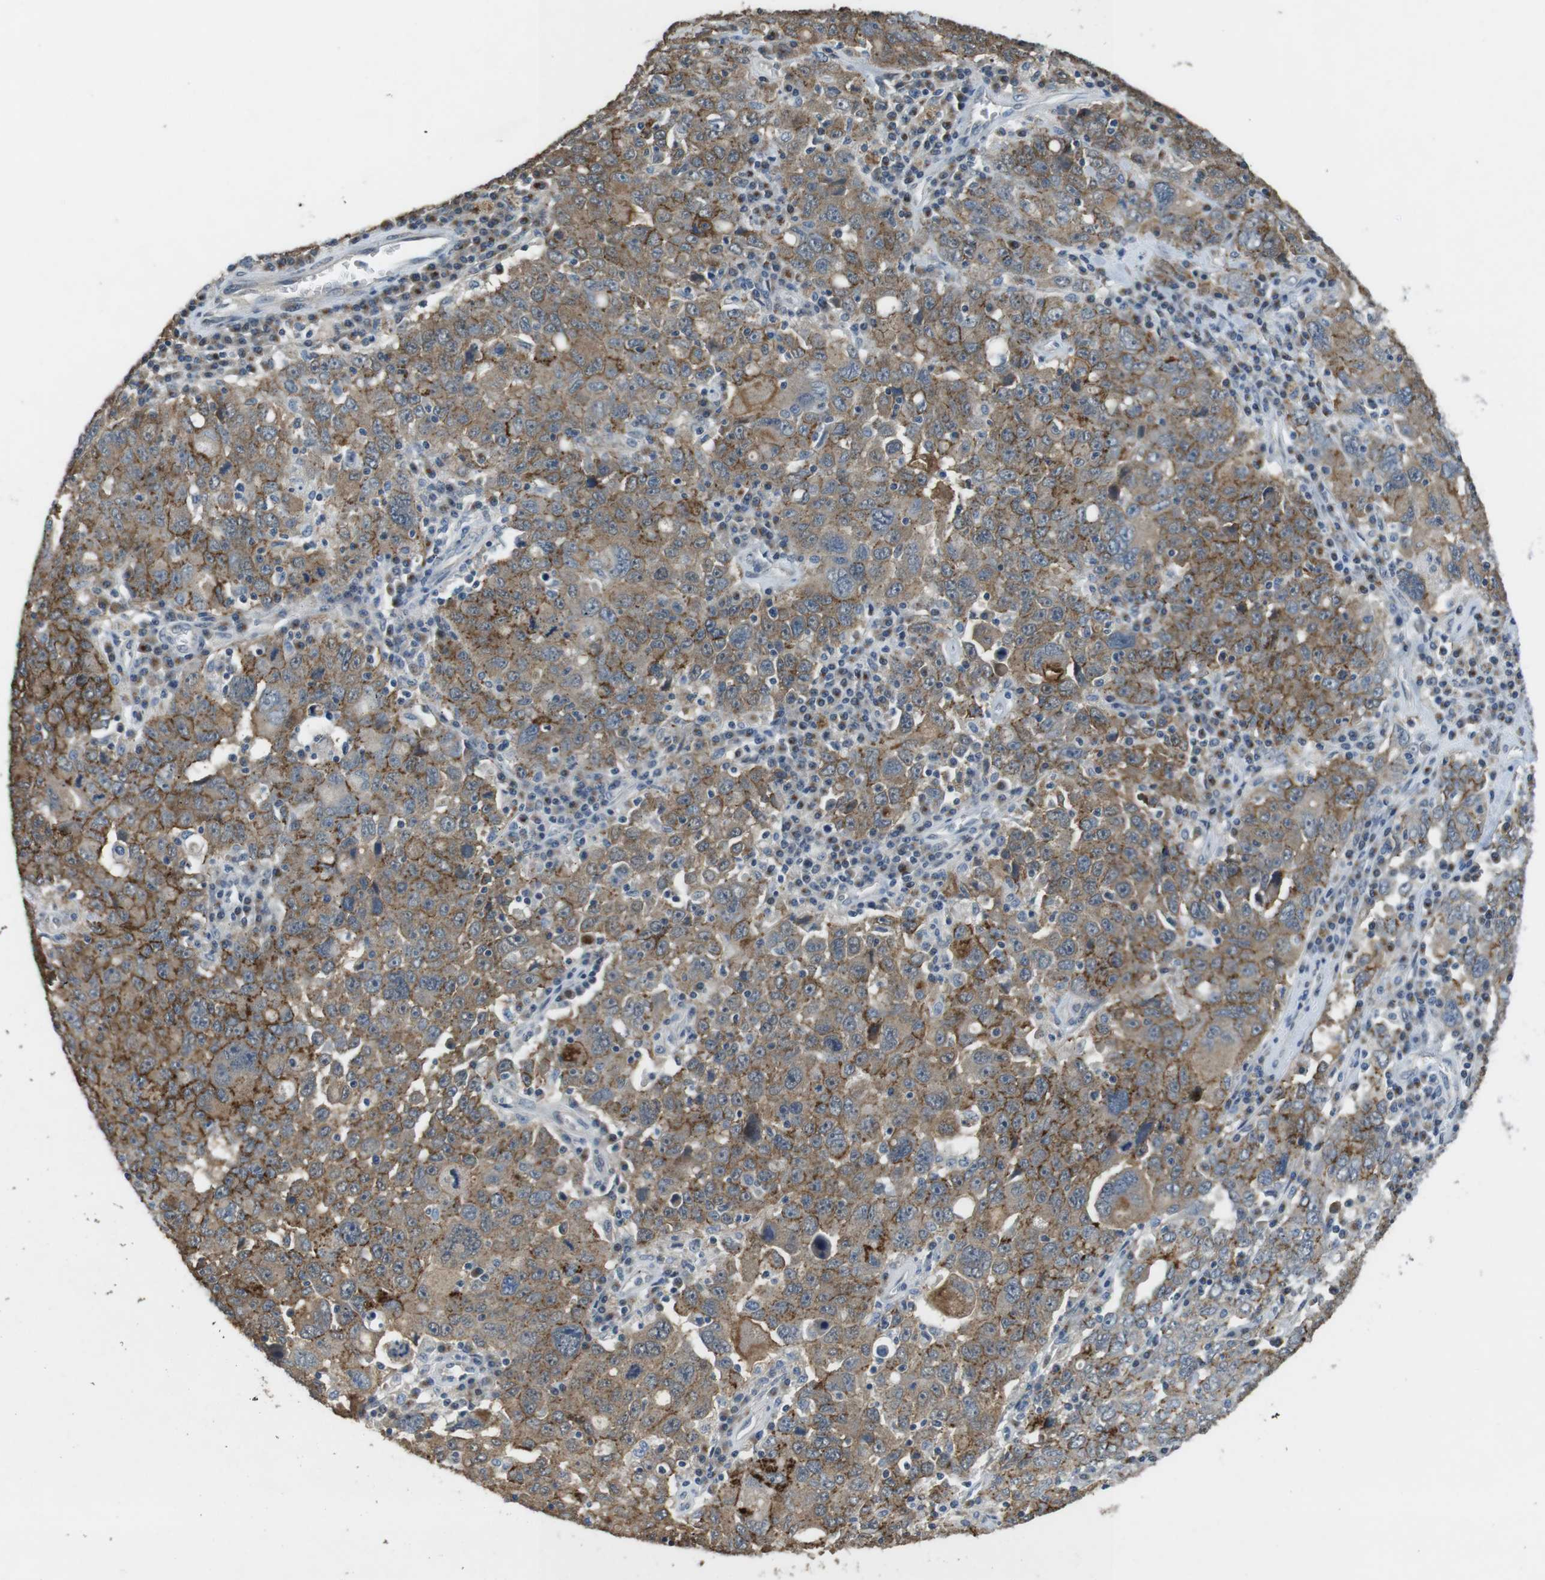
{"staining": {"intensity": "moderate", "quantity": ">75%", "location": "cytoplasmic/membranous"}, "tissue": "ovarian cancer", "cell_type": "Tumor cells", "image_type": "cancer", "snomed": [{"axis": "morphology", "description": "Carcinoma, endometroid"}, {"axis": "topography", "description": "Ovary"}], "caption": "Ovarian cancer stained with immunohistochemistry (IHC) displays moderate cytoplasmic/membranous staining in approximately >75% of tumor cells.", "gene": "CLDN7", "patient": {"sex": "female", "age": 62}}